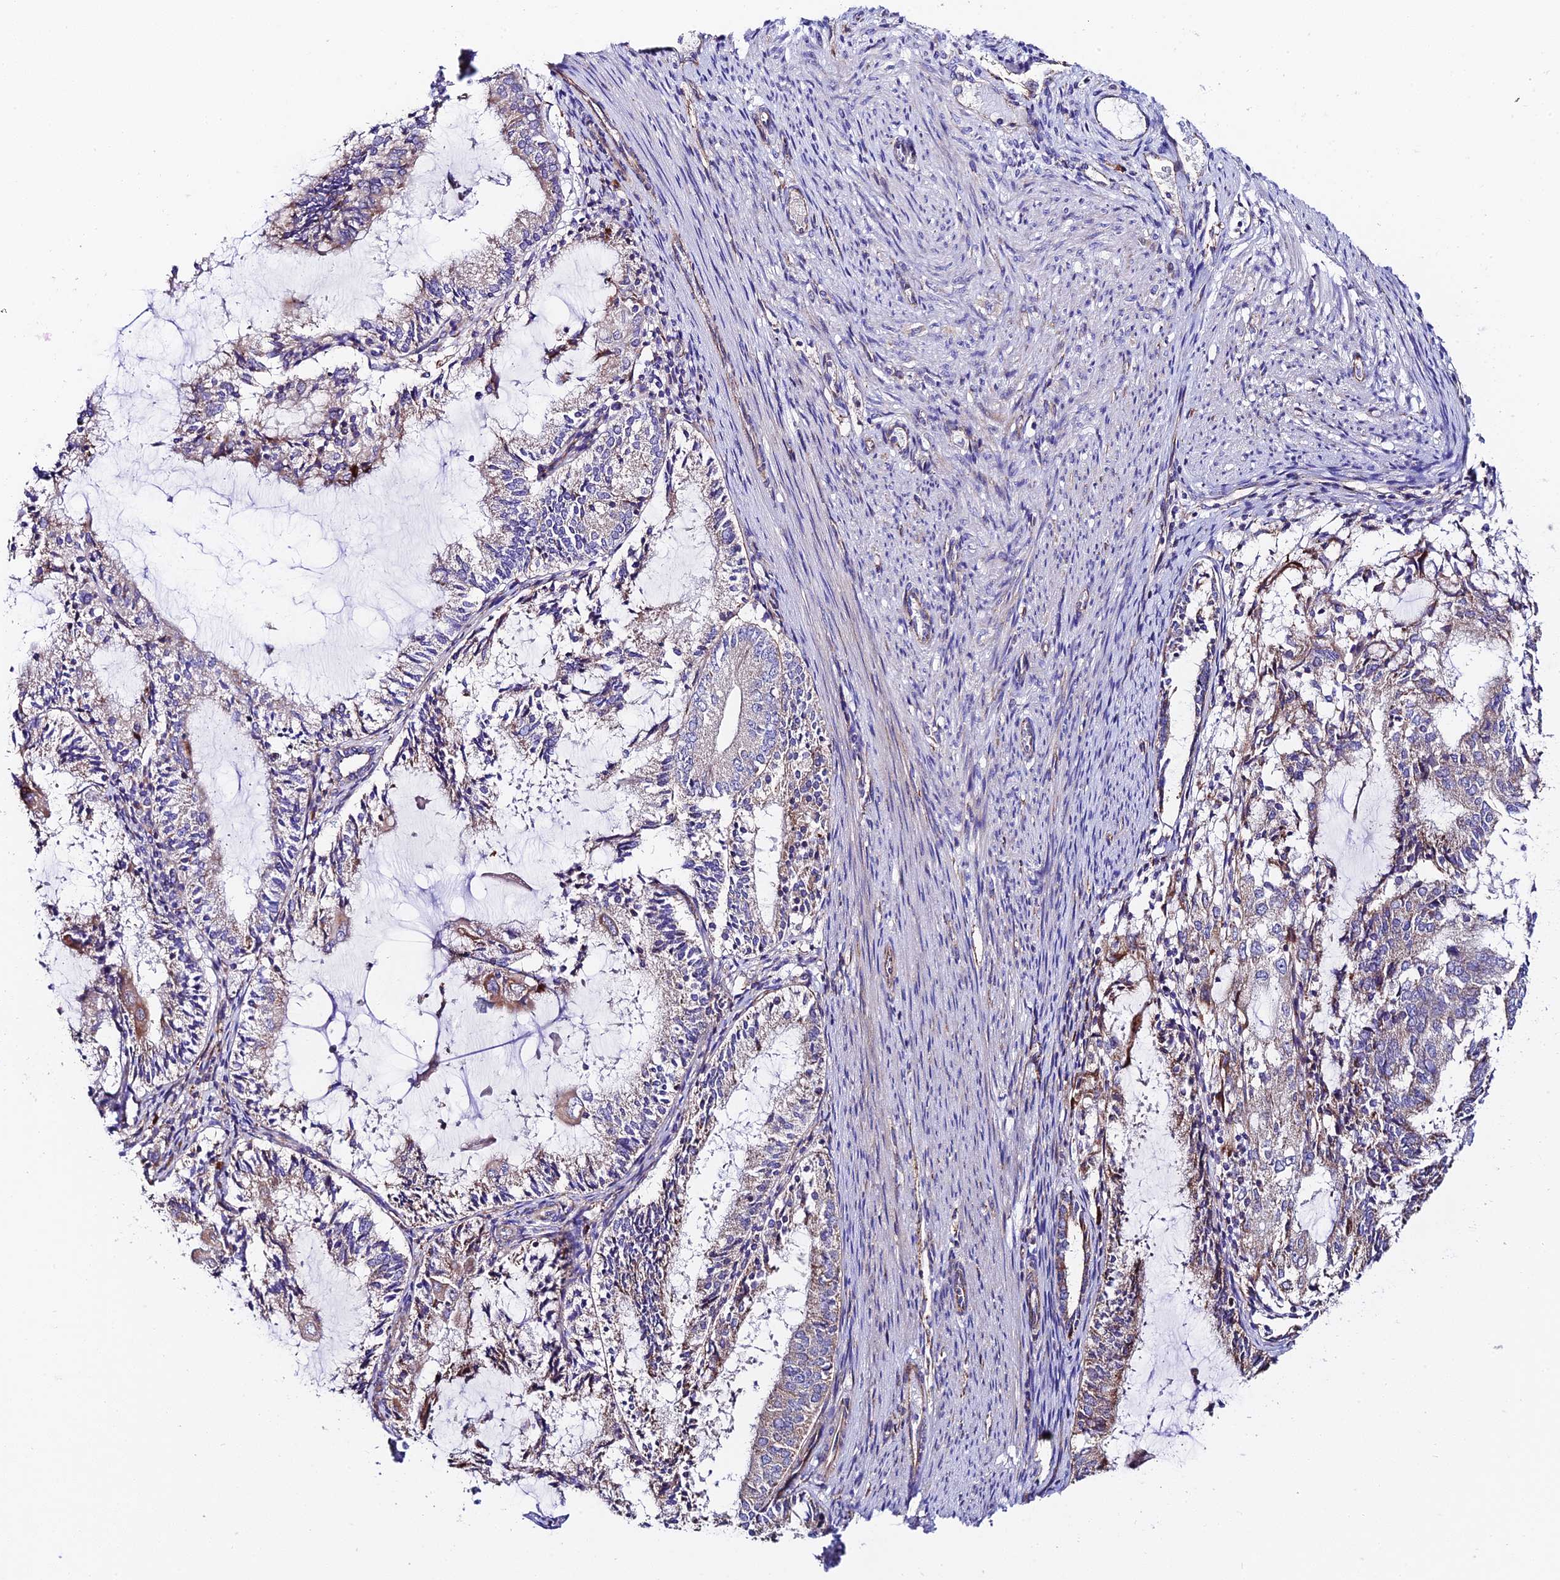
{"staining": {"intensity": "weak", "quantity": "25%-75%", "location": "cytoplasmic/membranous"}, "tissue": "endometrial cancer", "cell_type": "Tumor cells", "image_type": "cancer", "snomed": [{"axis": "morphology", "description": "Adenocarcinoma, NOS"}, {"axis": "topography", "description": "Endometrium"}], "caption": "A low amount of weak cytoplasmic/membranous positivity is appreciated in approximately 25%-75% of tumor cells in endometrial adenocarcinoma tissue.", "gene": "VPS13C", "patient": {"sex": "female", "age": 81}}